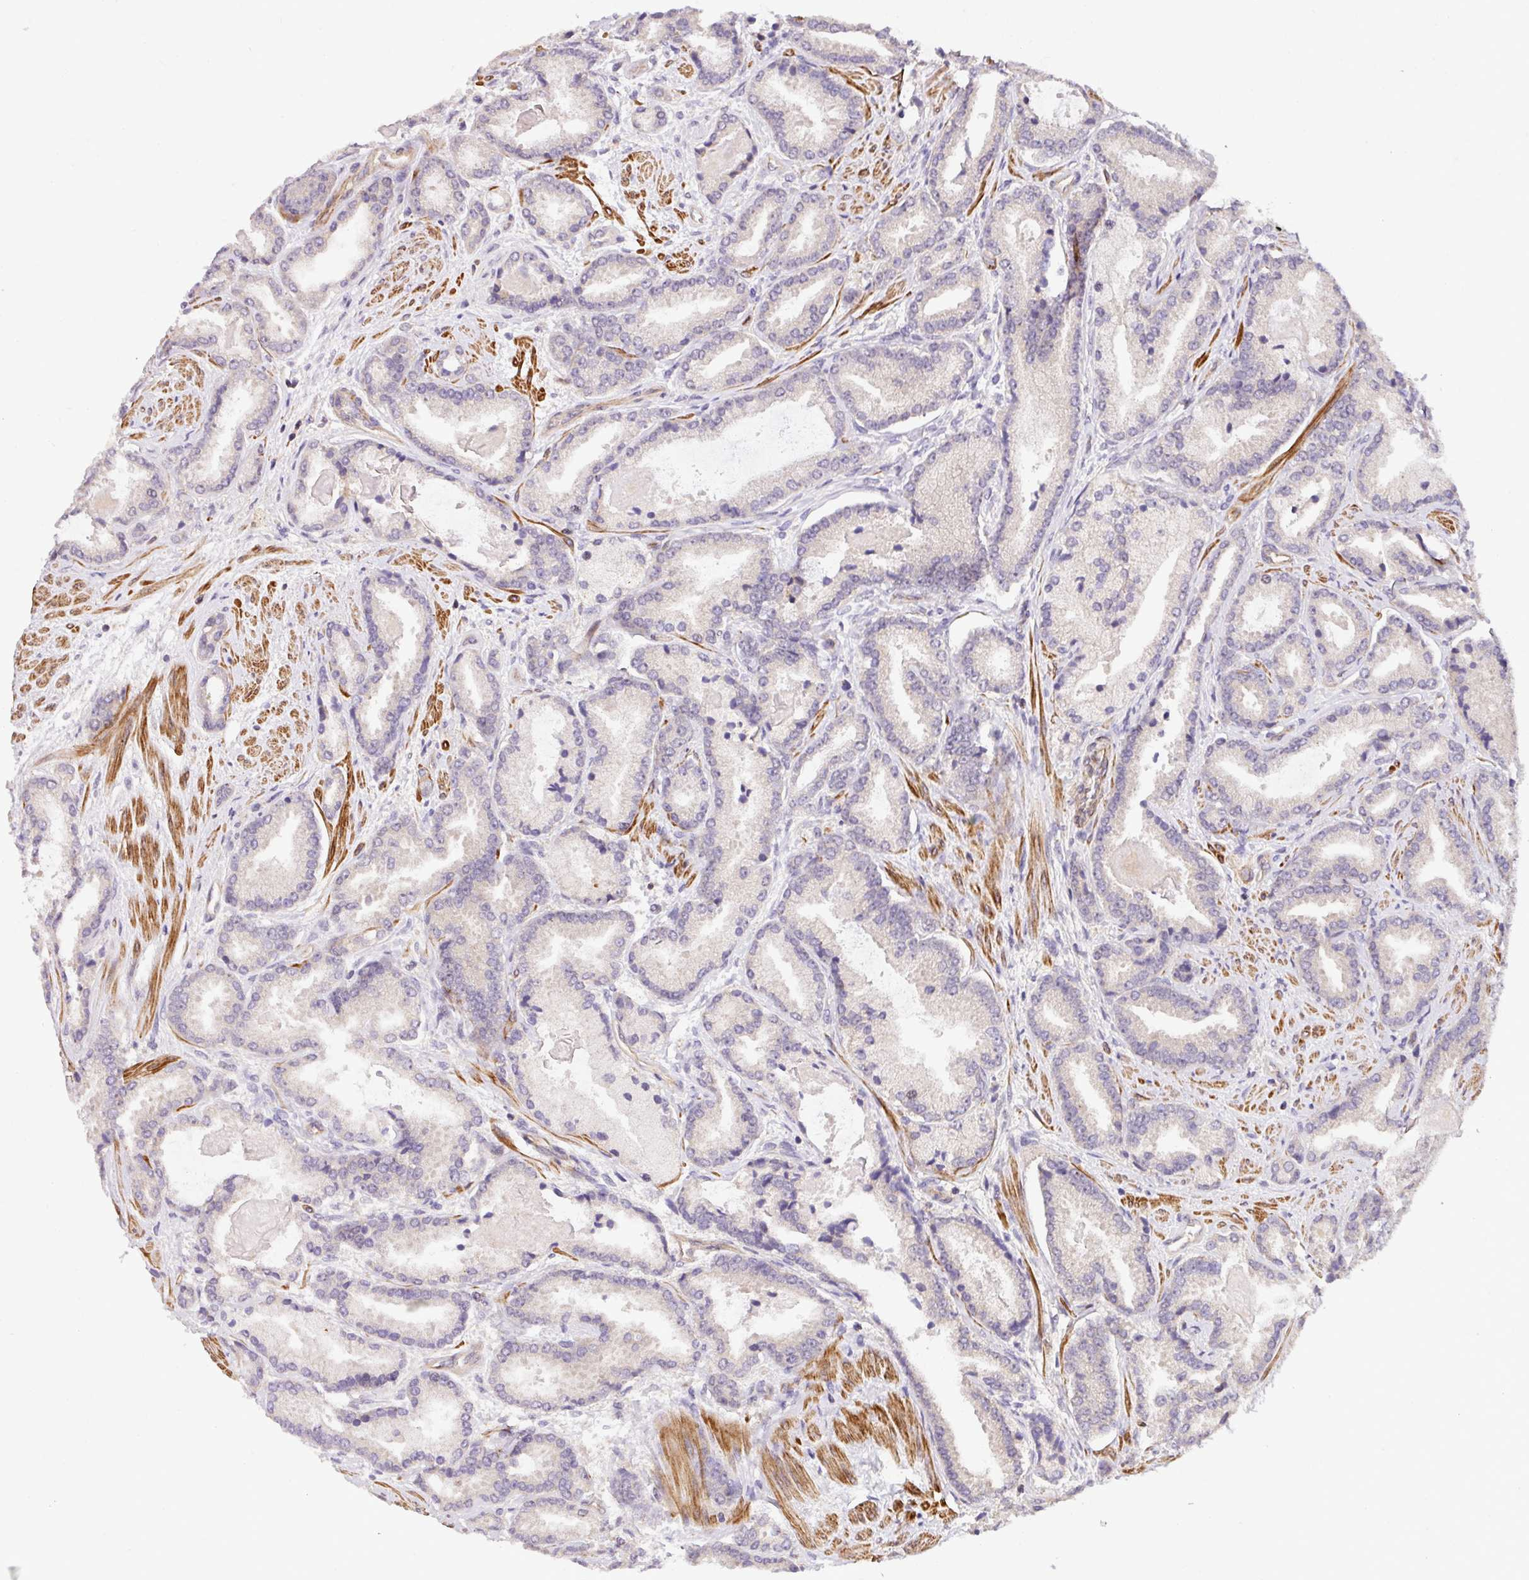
{"staining": {"intensity": "negative", "quantity": "none", "location": "none"}, "tissue": "prostate cancer", "cell_type": "Tumor cells", "image_type": "cancer", "snomed": [{"axis": "morphology", "description": "Adenocarcinoma, Low grade"}, {"axis": "topography", "description": "Prostate"}], "caption": "Tumor cells show no significant protein expression in prostate adenocarcinoma (low-grade).", "gene": "CASS4", "patient": {"sex": "male", "age": 62}}